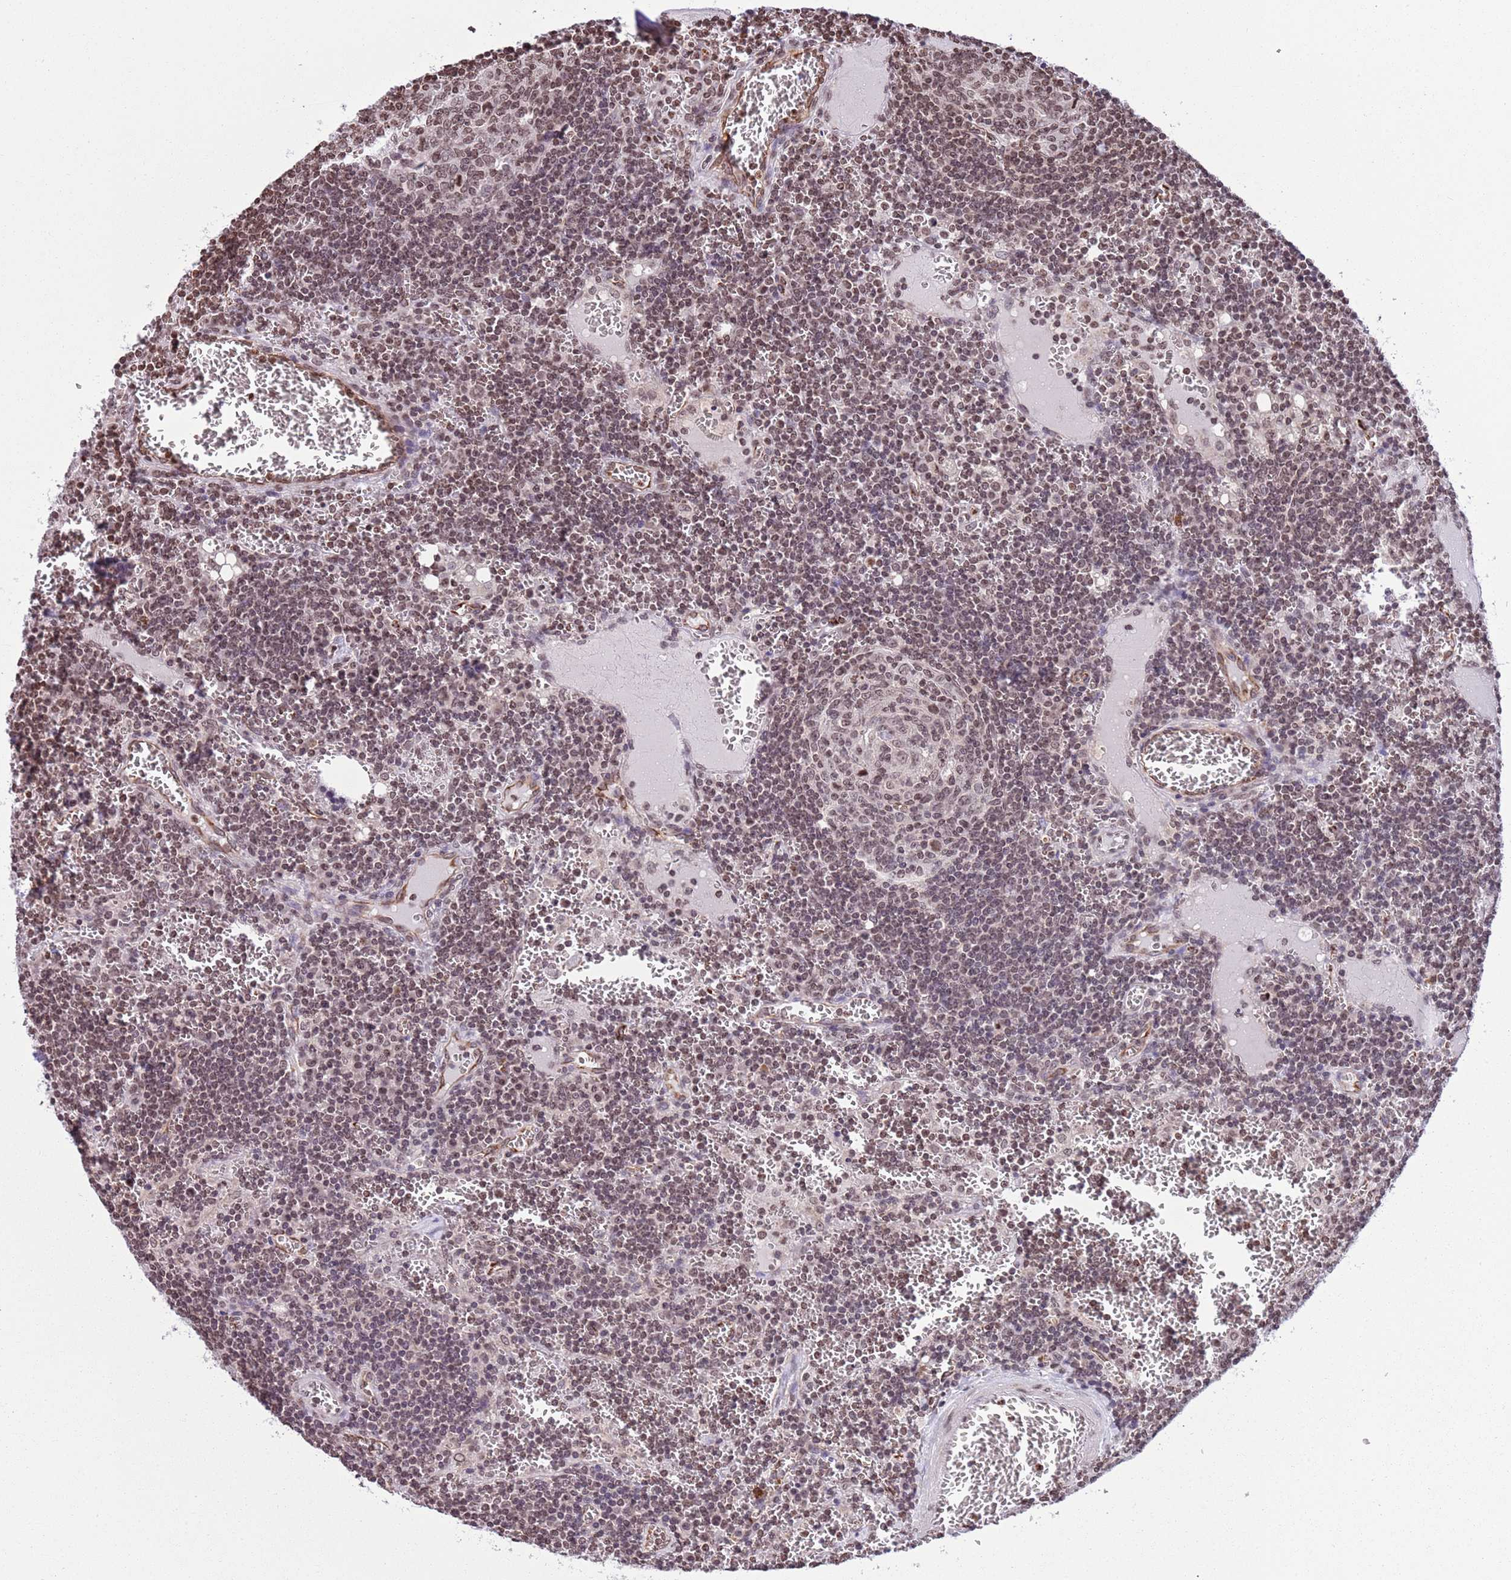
{"staining": {"intensity": "weak", "quantity": ">75%", "location": "nuclear"}, "tissue": "lymph node", "cell_type": "Germinal center cells", "image_type": "normal", "snomed": [{"axis": "morphology", "description": "Normal tissue, NOS"}, {"axis": "topography", "description": "Lymph node"}], "caption": "The histopathology image reveals immunohistochemical staining of unremarkable lymph node. There is weak nuclear positivity is present in approximately >75% of germinal center cells.", "gene": "NRIP1", "patient": {"sex": "female", "age": 73}}